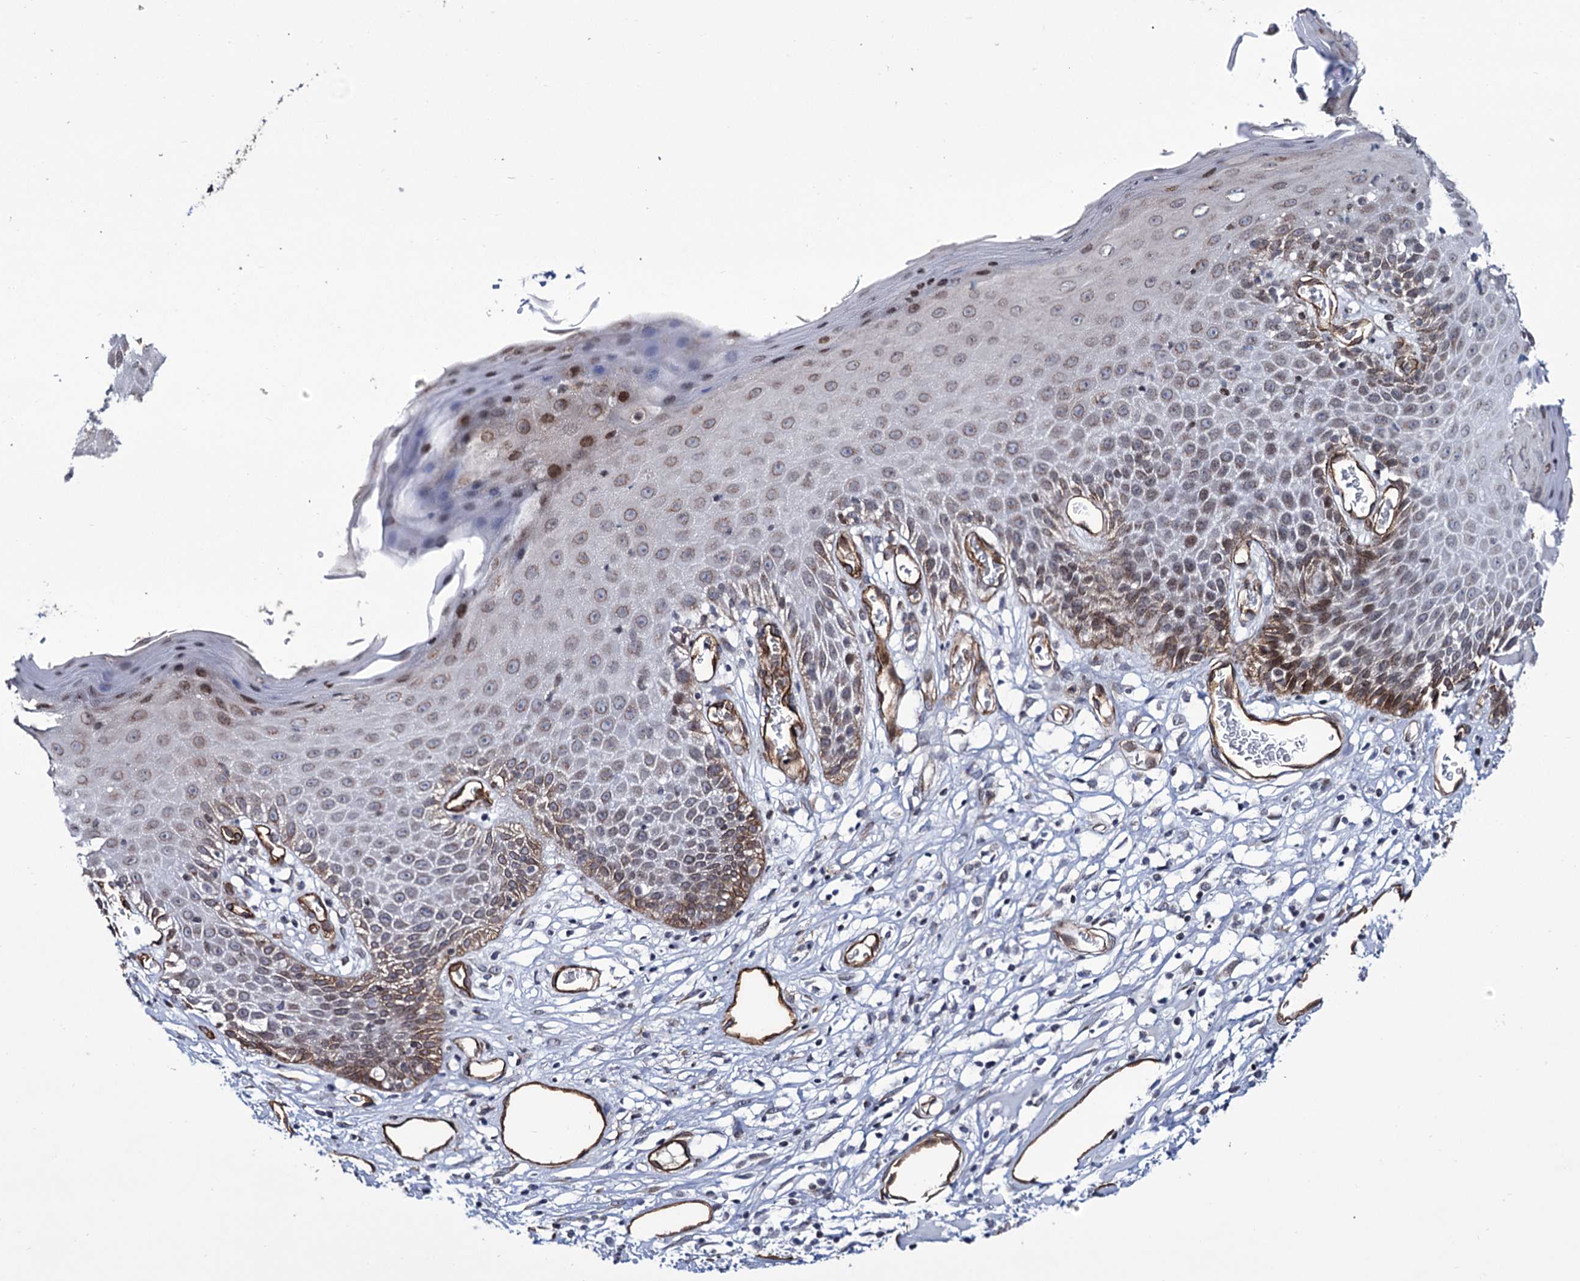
{"staining": {"intensity": "moderate", "quantity": "25%-75%", "location": "cytoplasmic/membranous,nuclear"}, "tissue": "skin", "cell_type": "Epidermal cells", "image_type": "normal", "snomed": [{"axis": "morphology", "description": "Normal tissue, NOS"}, {"axis": "topography", "description": "Vulva"}], "caption": "Skin was stained to show a protein in brown. There is medium levels of moderate cytoplasmic/membranous,nuclear expression in about 25%-75% of epidermal cells. Using DAB (brown) and hematoxylin (blue) stains, captured at high magnification using brightfield microscopy.", "gene": "ZC3H12C", "patient": {"sex": "female", "age": 68}}